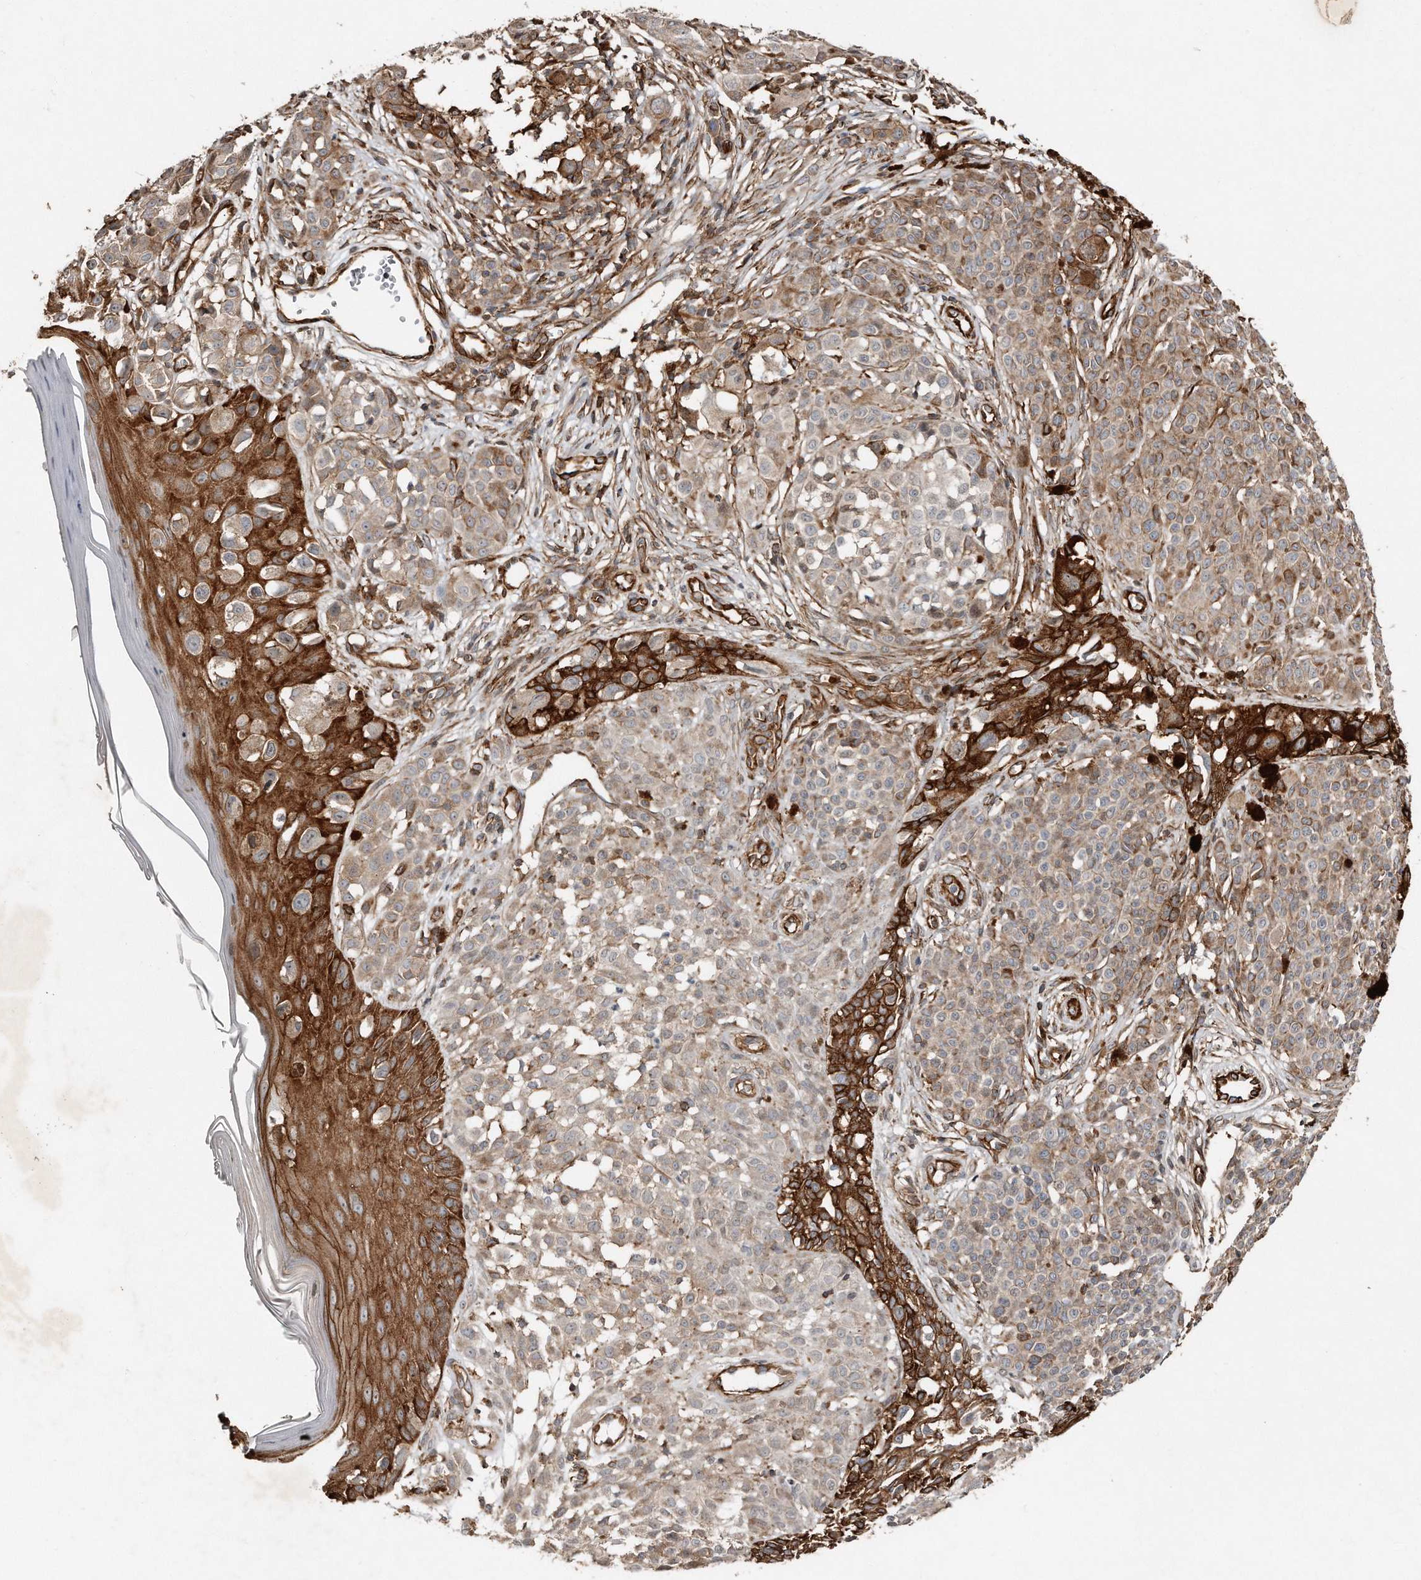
{"staining": {"intensity": "weak", "quantity": "25%-75%", "location": "cytoplasmic/membranous"}, "tissue": "melanoma", "cell_type": "Tumor cells", "image_type": "cancer", "snomed": [{"axis": "morphology", "description": "Malignant melanoma, NOS"}, {"axis": "topography", "description": "Skin of leg"}], "caption": "IHC (DAB) staining of human melanoma demonstrates weak cytoplasmic/membranous protein positivity in approximately 25%-75% of tumor cells.", "gene": "SNAP47", "patient": {"sex": "female", "age": 72}}